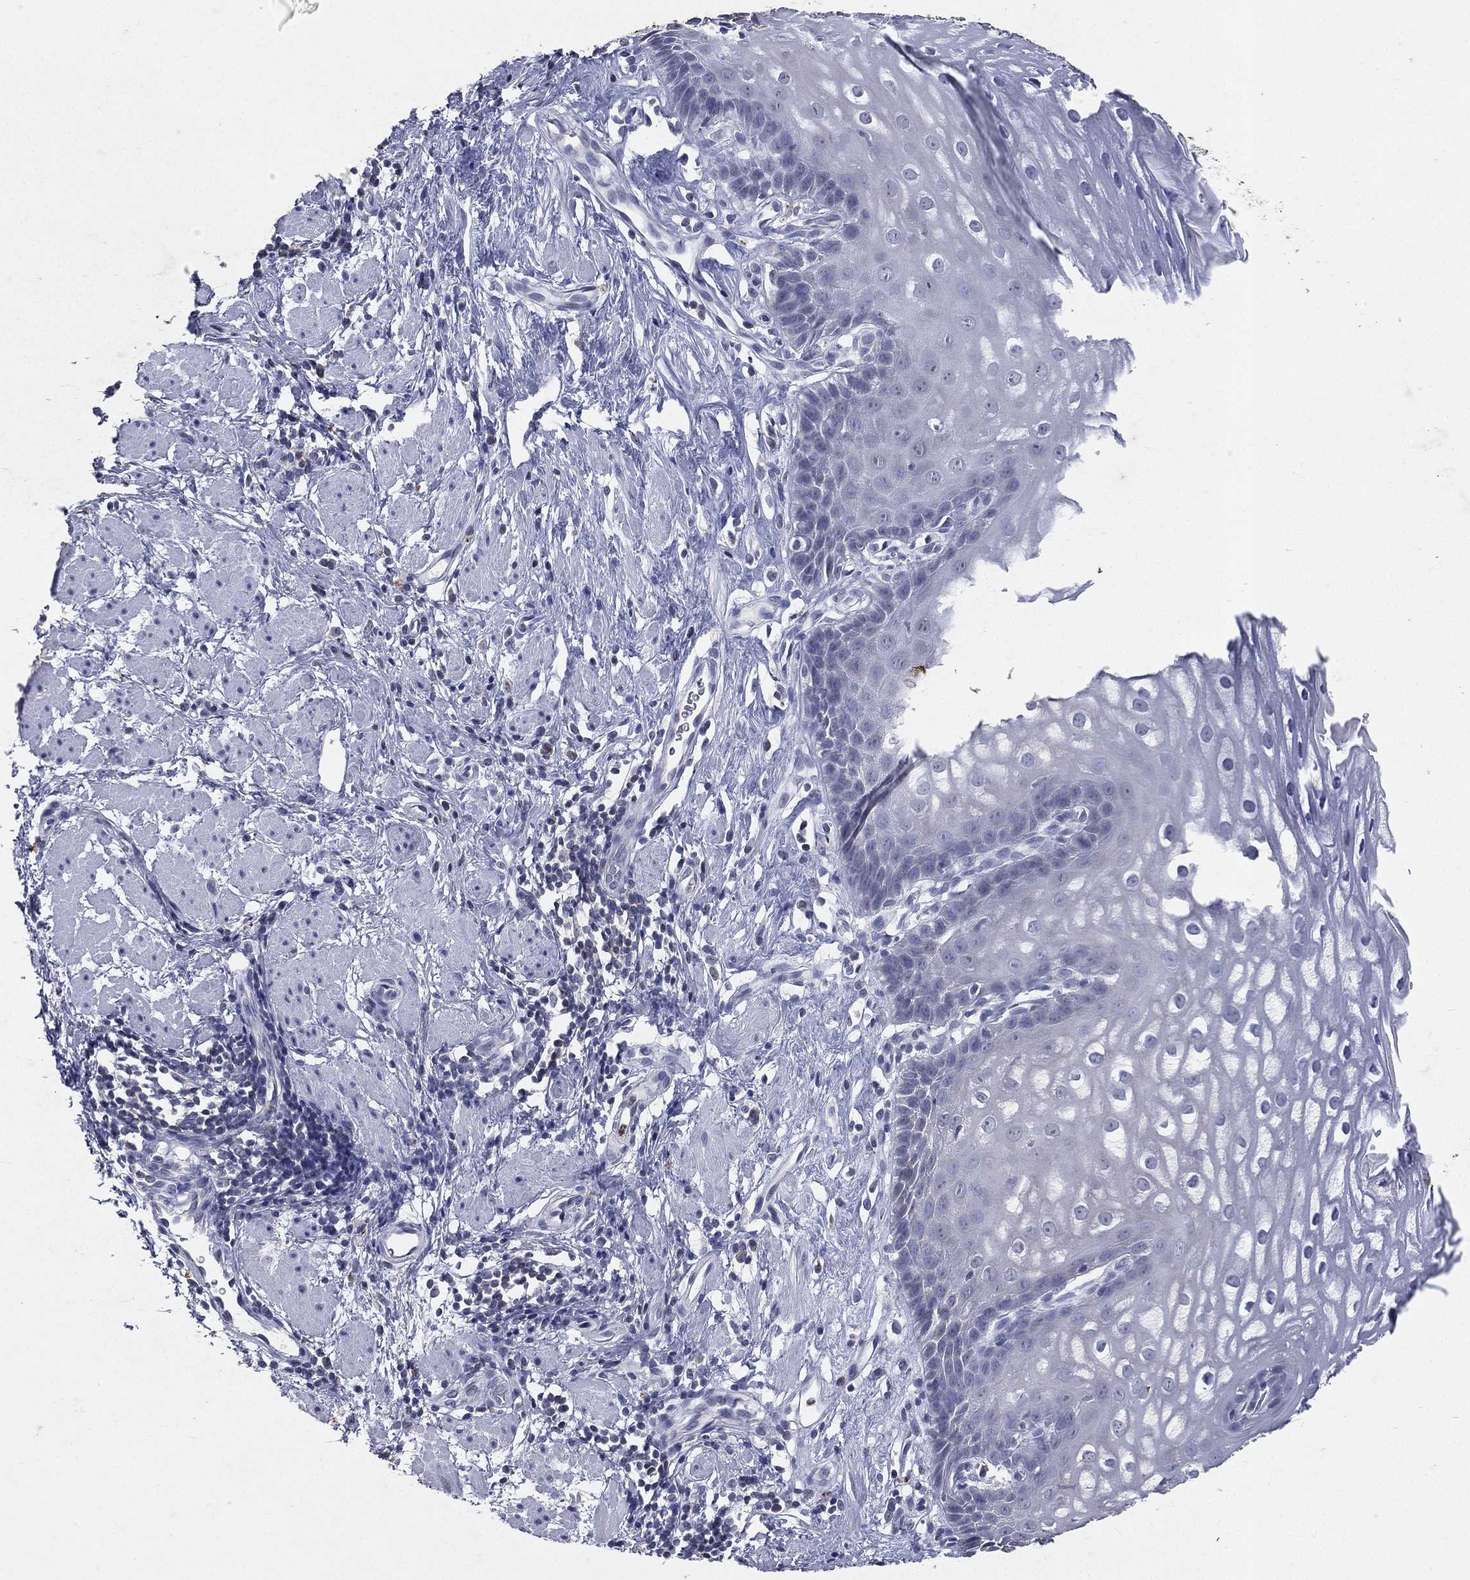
{"staining": {"intensity": "negative", "quantity": "none", "location": "none"}, "tissue": "esophagus", "cell_type": "Squamous epithelial cells", "image_type": "normal", "snomed": [{"axis": "morphology", "description": "Normal tissue, NOS"}, {"axis": "topography", "description": "Esophagus"}], "caption": "IHC of normal human esophagus shows no positivity in squamous epithelial cells.", "gene": "SLC34A2", "patient": {"sex": "male", "age": 64}}